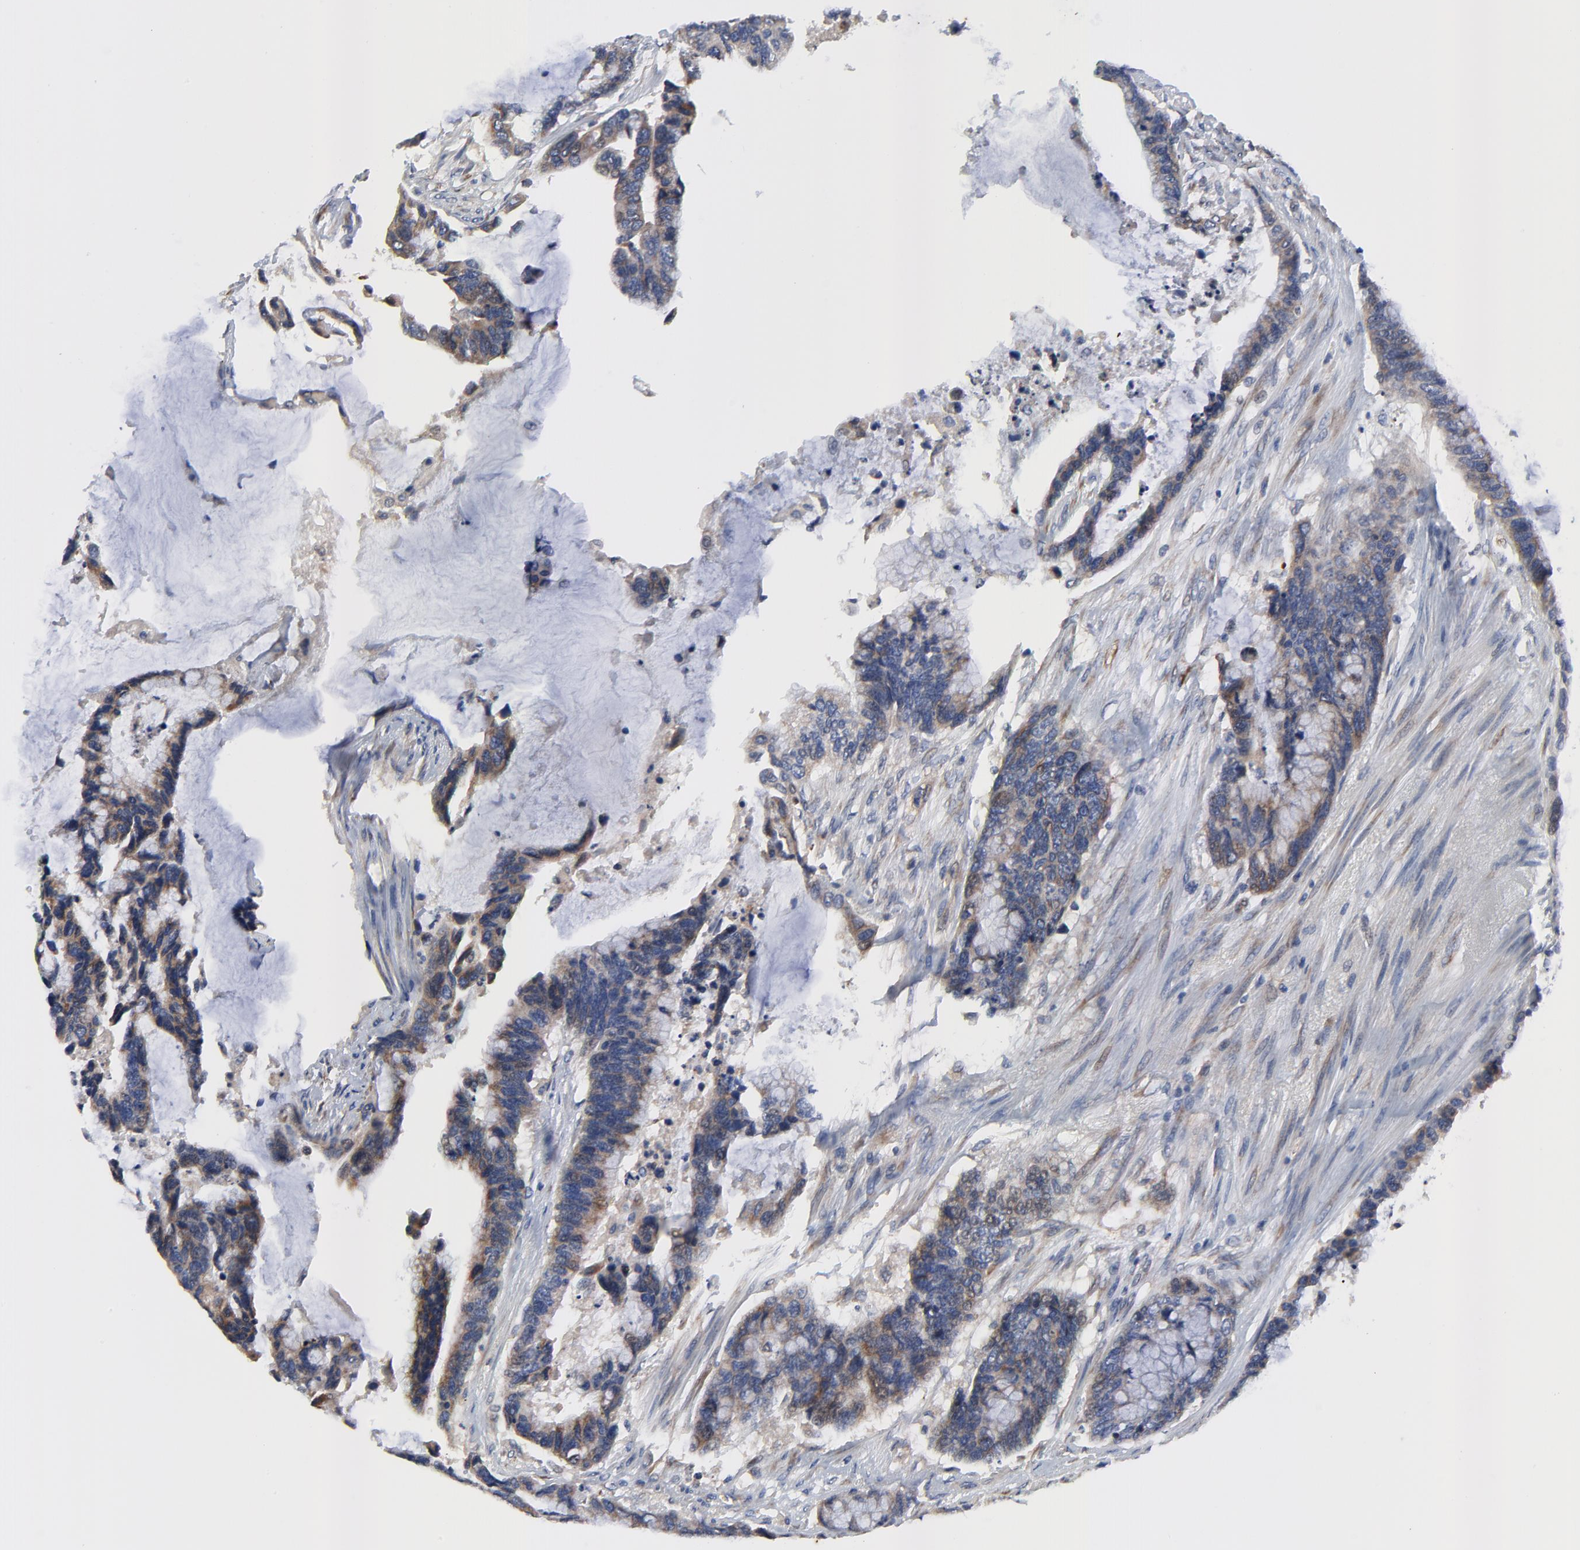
{"staining": {"intensity": "moderate", "quantity": "25%-75%", "location": "cytoplasmic/membranous"}, "tissue": "colorectal cancer", "cell_type": "Tumor cells", "image_type": "cancer", "snomed": [{"axis": "morphology", "description": "Adenocarcinoma, NOS"}, {"axis": "topography", "description": "Rectum"}], "caption": "A micrograph of human colorectal adenocarcinoma stained for a protein demonstrates moderate cytoplasmic/membranous brown staining in tumor cells.", "gene": "VAV2", "patient": {"sex": "female", "age": 59}}